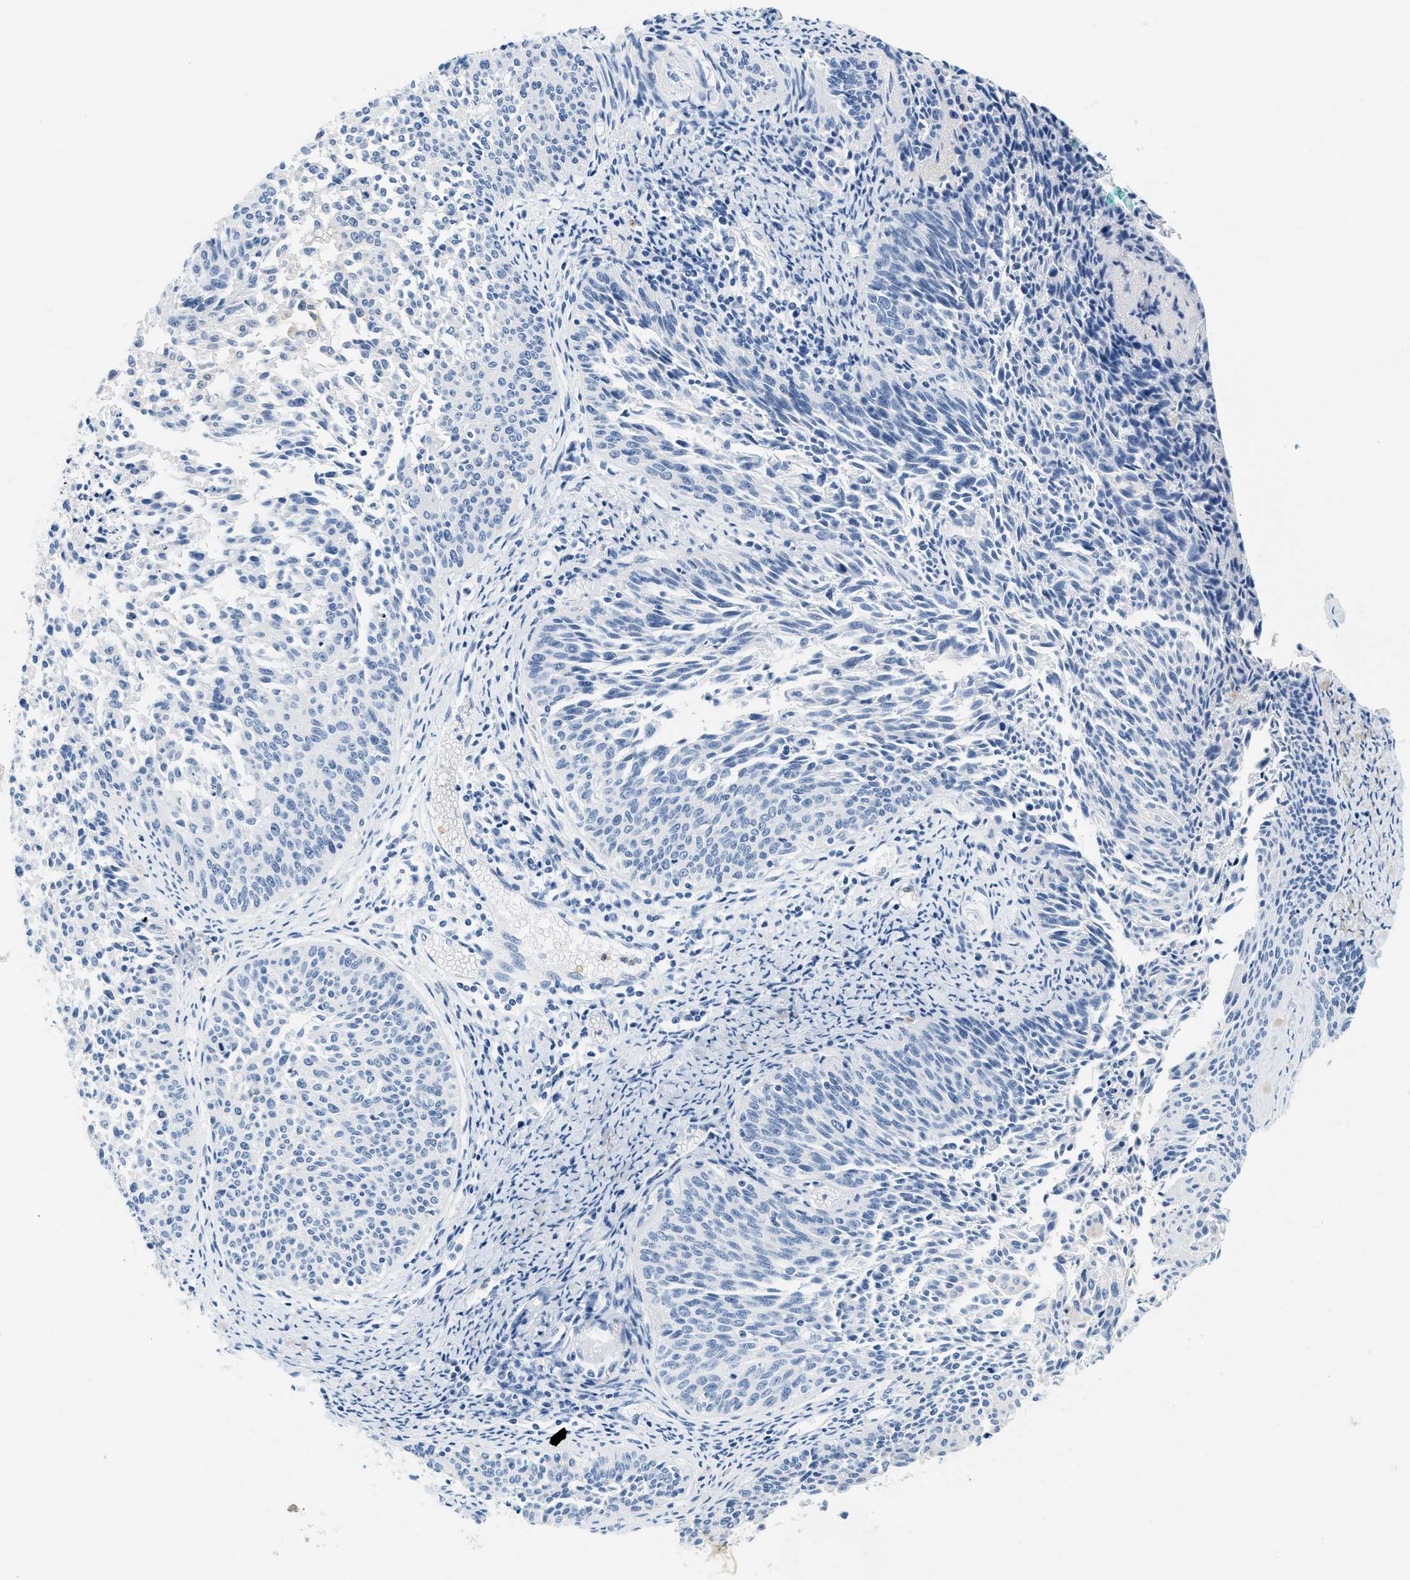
{"staining": {"intensity": "negative", "quantity": "none", "location": "none"}, "tissue": "cervical cancer", "cell_type": "Tumor cells", "image_type": "cancer", "snomed": [{"axis": "morphology", "description": "Squamous cell carcinoma, NOS"}, {"axis": "topography", "description": "Cervix"}], "caption": "This is a image of immunohistochemistry (IHC) staining of cervical squamous cell carcinoma, which shows no staining in tumor cells.", "gene": "LCN2", "patient": {"sex": "female", "age": 55}}